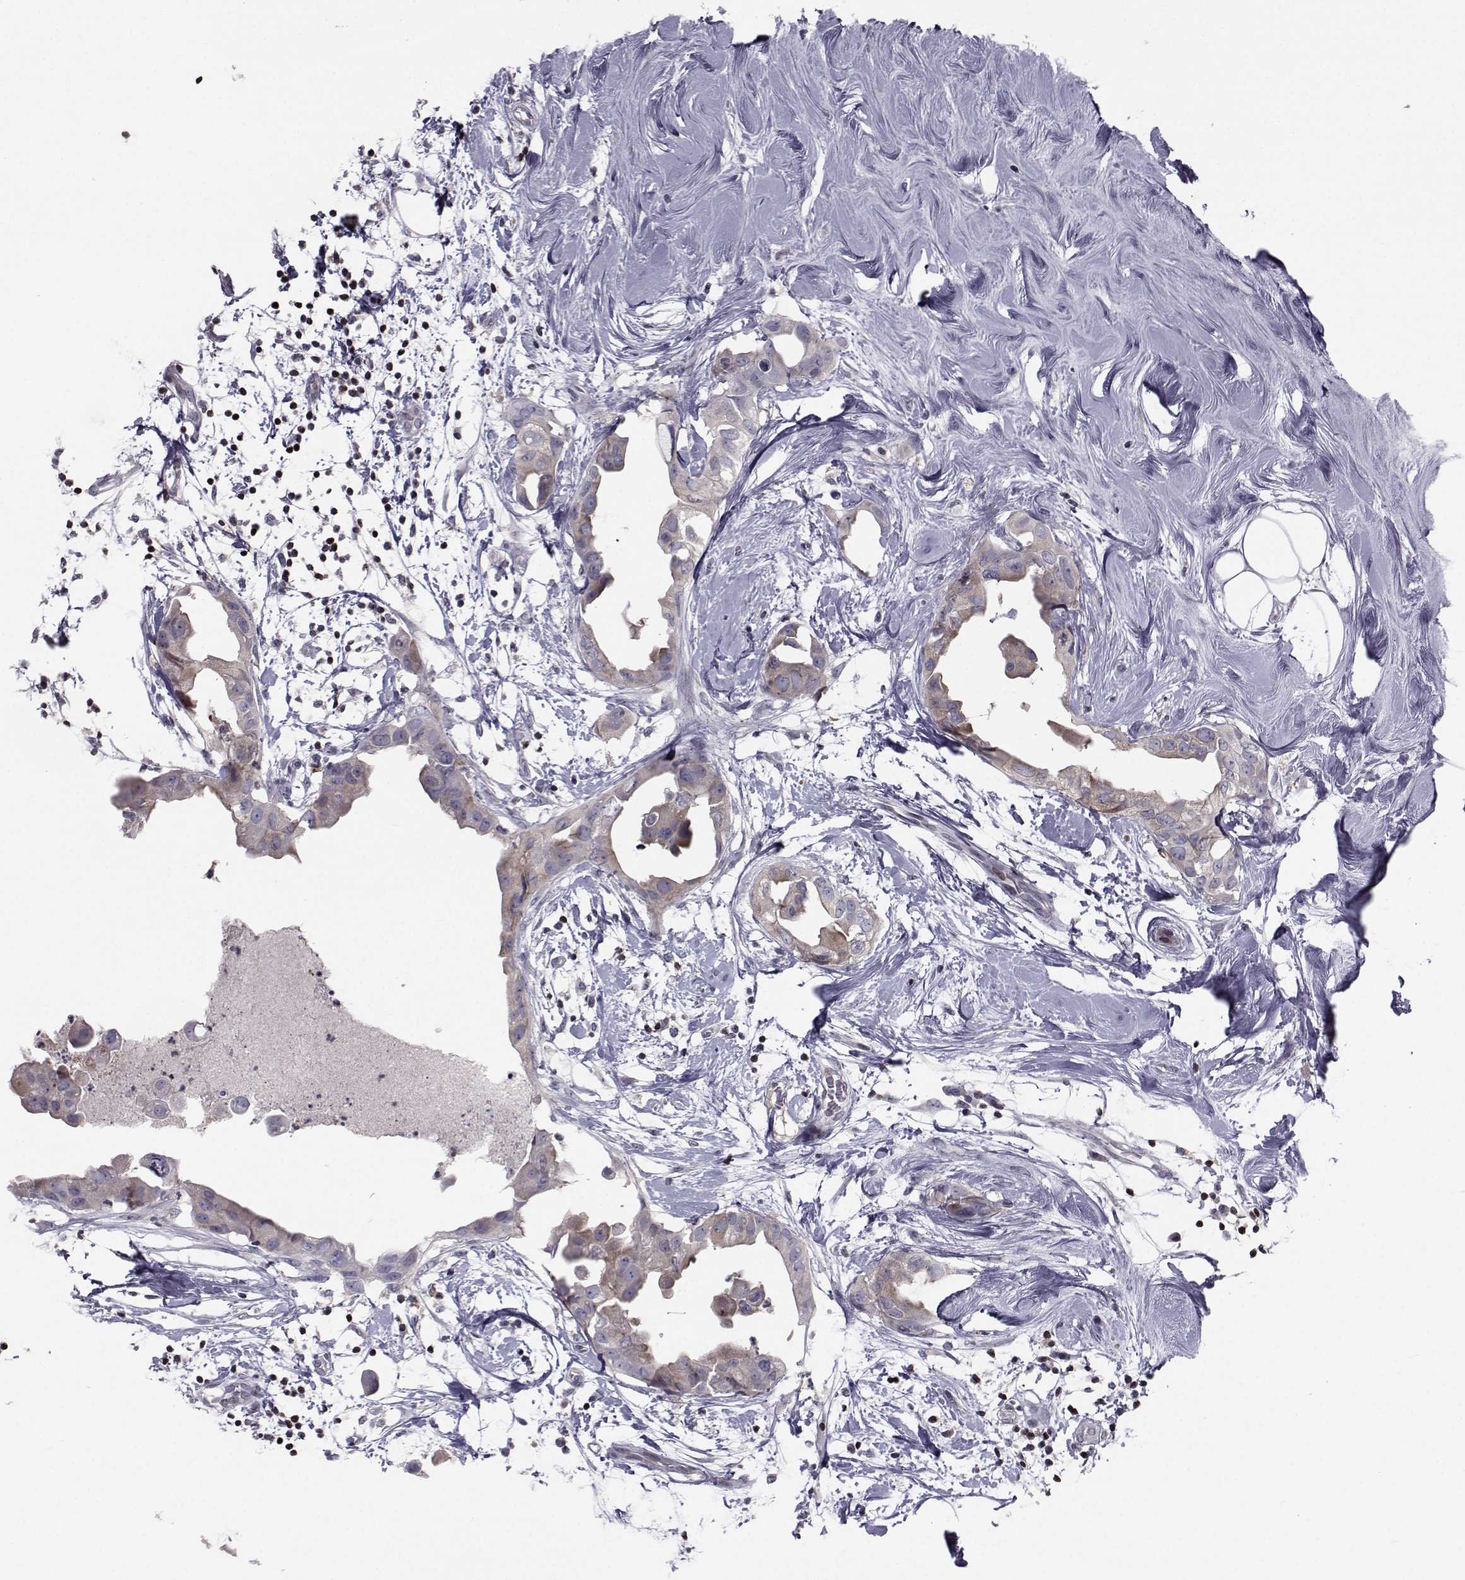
{"staining": {"intensity": "moderate", "quantity": "25%-75%", "location": "cytoplasmic/membranous"}, "tissue": "breast cancer", "cell_type": "Tumor cells", "image_type": "cancer", "snomed": [{"axis": "morphology", "description": "Normal tissue, NOS"}, {"axis": "morphology", "description": "Duct carcinoma"}, {"axis": "topography", "description": "Breast"}], "caption": "A brown stain shows moderate cytoplasmic/membranous expression of a protein in human infiltrating ductal carcinoma (breast) tumor cells.", "gene": "PCP4L1", "patient": {"sex": "female", "age": 40}}